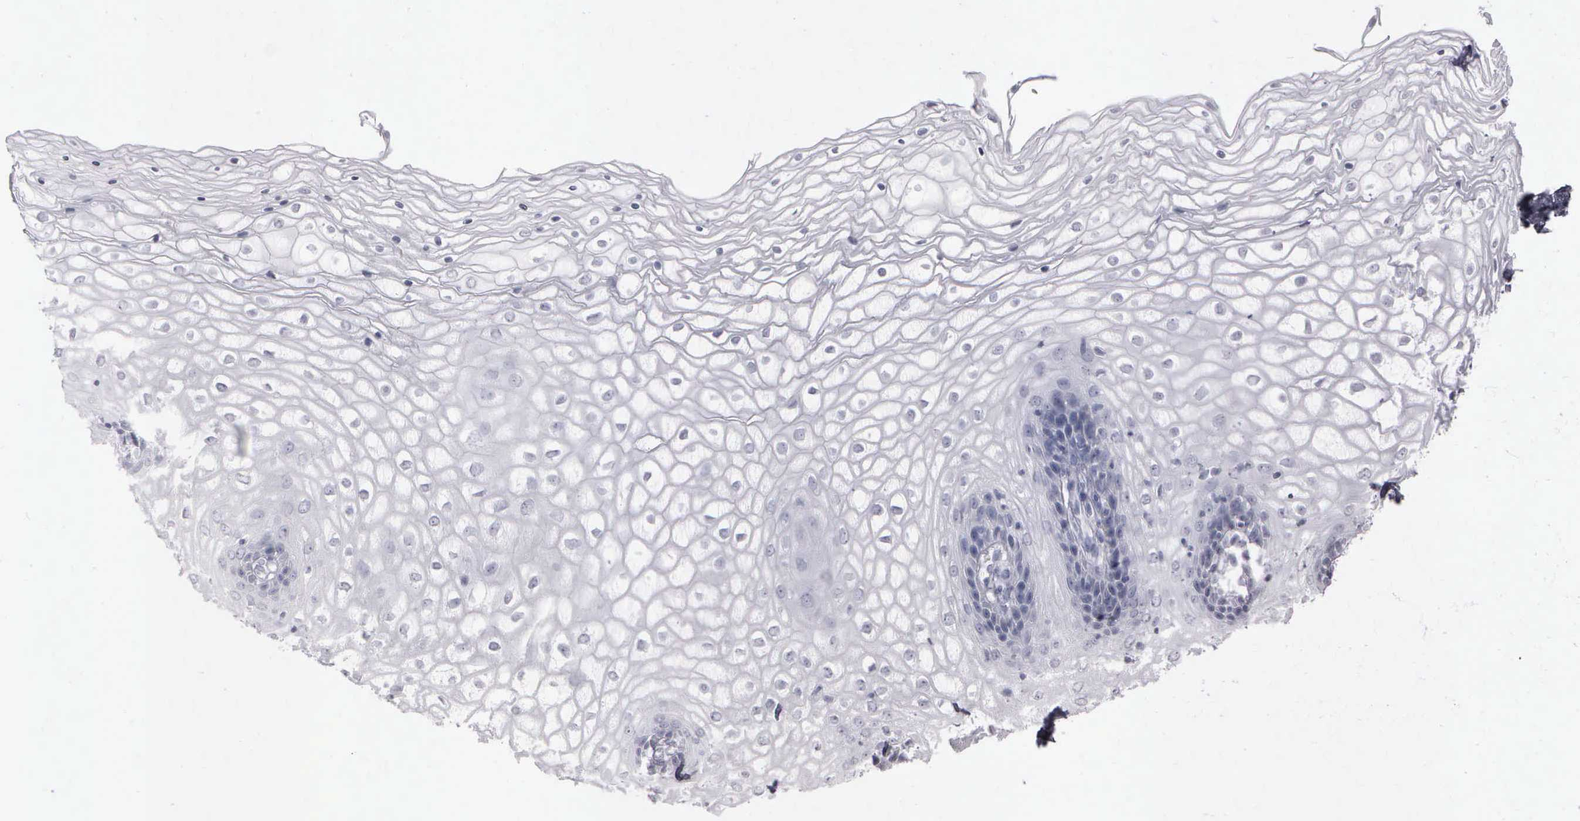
{"staining": {"intensity": "negative", "quantity": "none", "location": "none"}, "tissue": "vagina", "cell_type": "Squamous epithelial cells", "image_type": "normal", "snomed": [{"axis": "morphology", "description": "Normal tissue, NOS"}, {"axis": "topography", "description": "Vagina"}], "caption": "Image shows no protein expression in squamous epithelial cells of benign vagina. The staining was performed using DAB to visualize the protein expression in brown, while the nuclei were stained in blue with hematoxylin (Magnification: 20x).", "gene": "NKX2", "patient": {"sex": "female", "age": 34}}